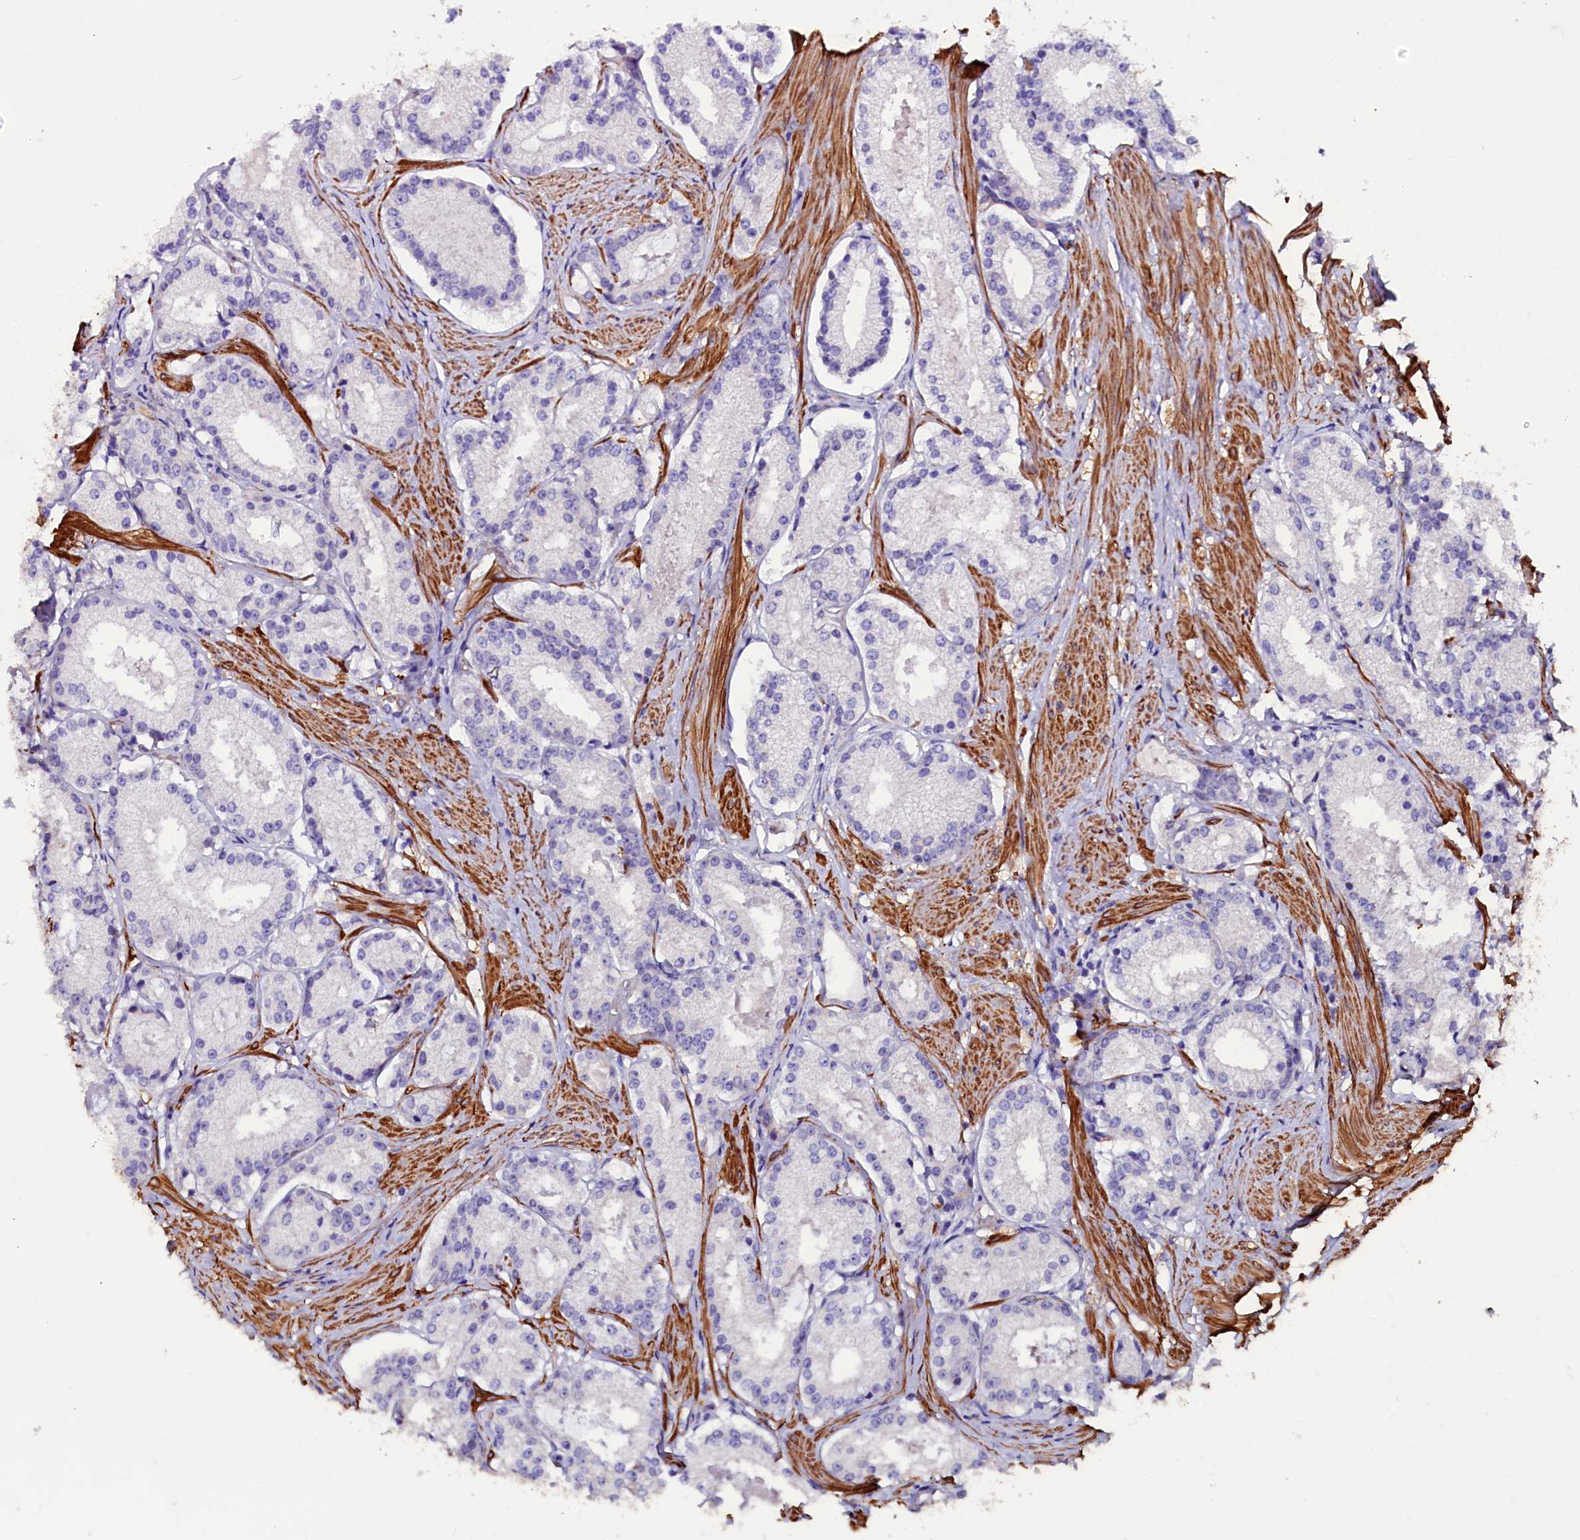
{"staining": {"intensity": "negative", "quantity": "none", "location": "none"}, "tissue": "prostate cancer", "cell_type": "Tumor cells", "image_type": "cancer", "snomed": [{"axis": "morphology", "description": "Adenocarcinoma, Low grade"}, {"axis": "topography", "description": "Prostate"}], "caption": "An immunohistochemistry image of prostate cancer (low-grade adenocarcinoma) is shown. There is no staining in tumor cells of prostate cancer (low-grade adenocarcinoma).", "gene": "ZNF749", "patient": {"sex": "male", "age": 57}}